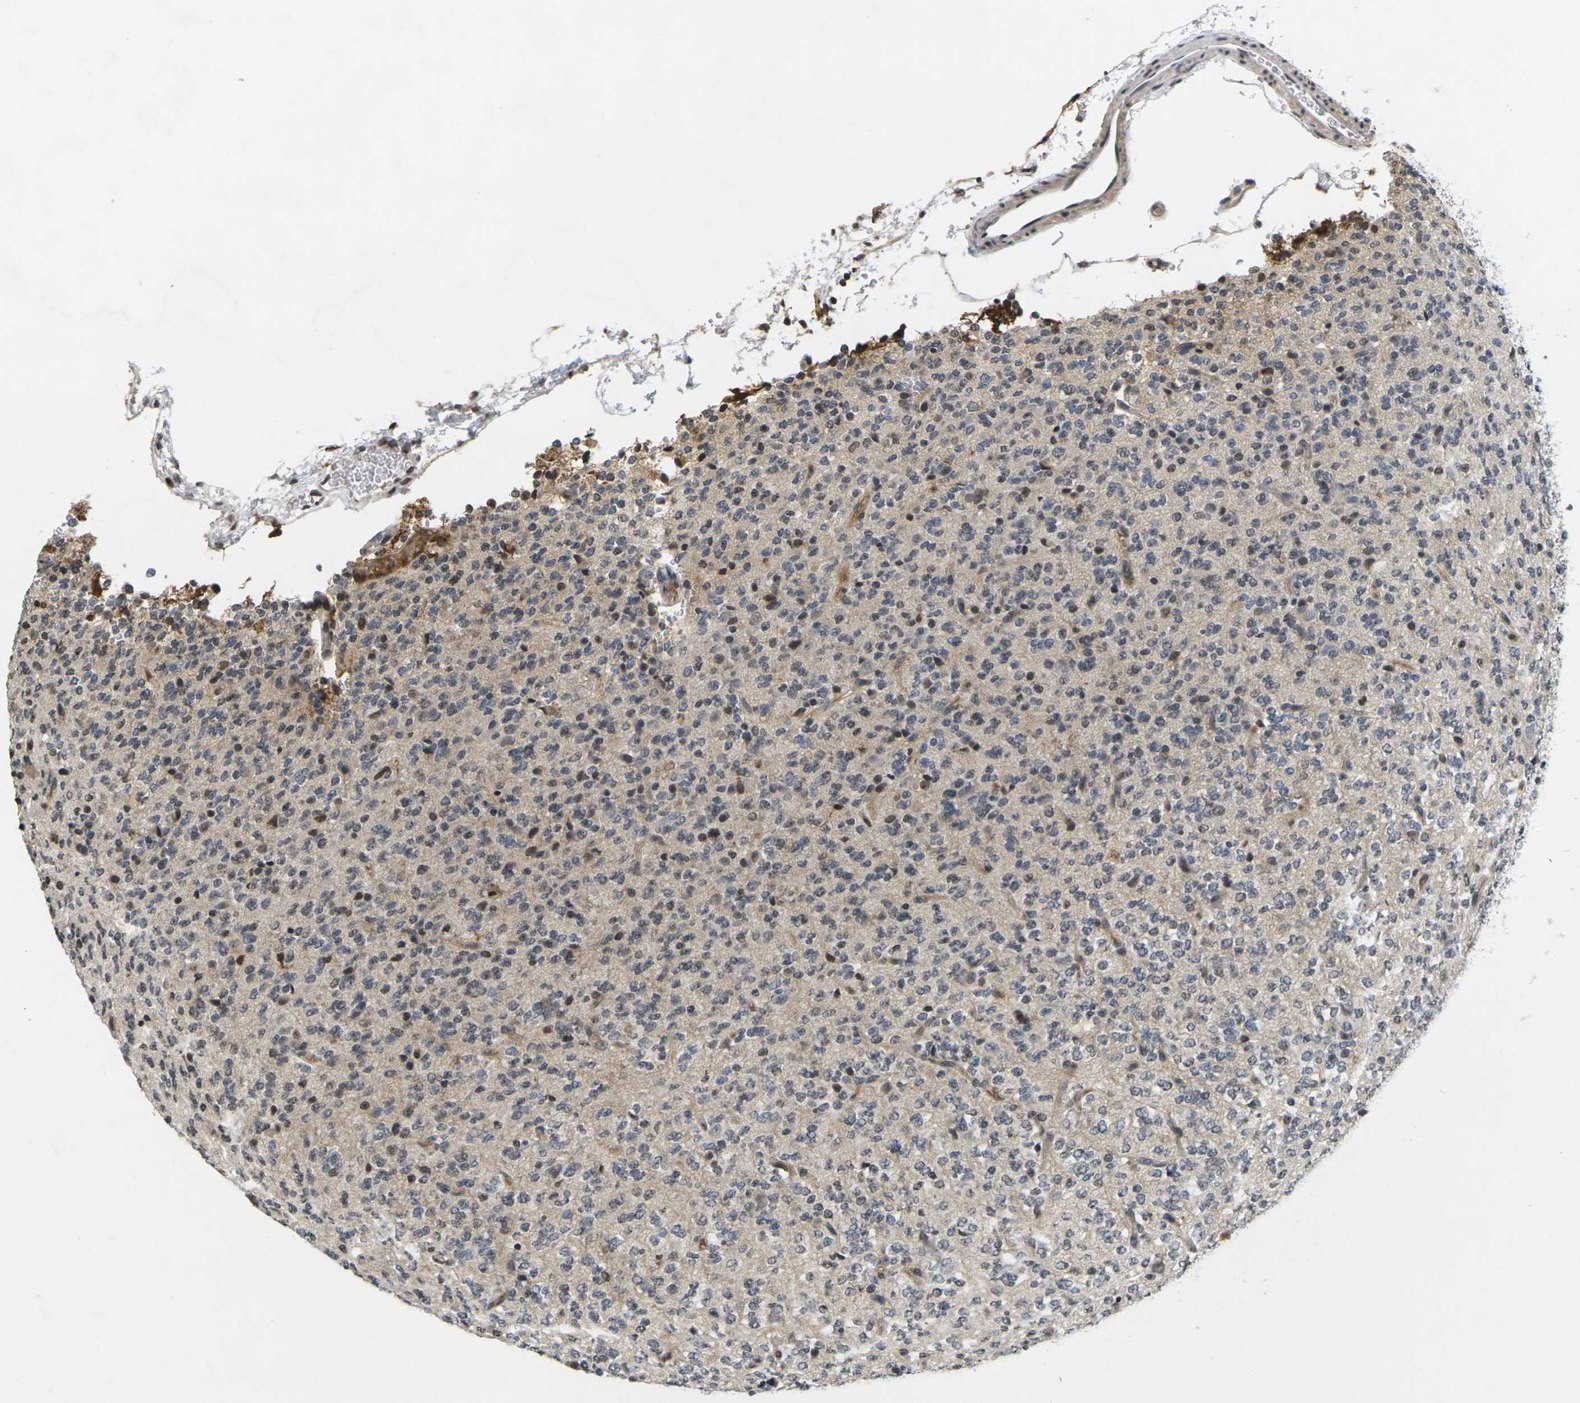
{"staining": {"intensity": "negative", "quantity": "none", "location": "none"}, "tissue": "glioma", "cell_type": "Tumor cells", "image_type": "cancer", "snomed": [{"axis": "morphology", "description": "Glioma, malignant, Low grade"}, {"axis": "topography", "description": "Brain"}], "caption": "Tumor cells are negative for brown protein staining in malignant glioma (low-grade).", "gene": "C1QC", "patient": {"sex": "male", "age": 38}}